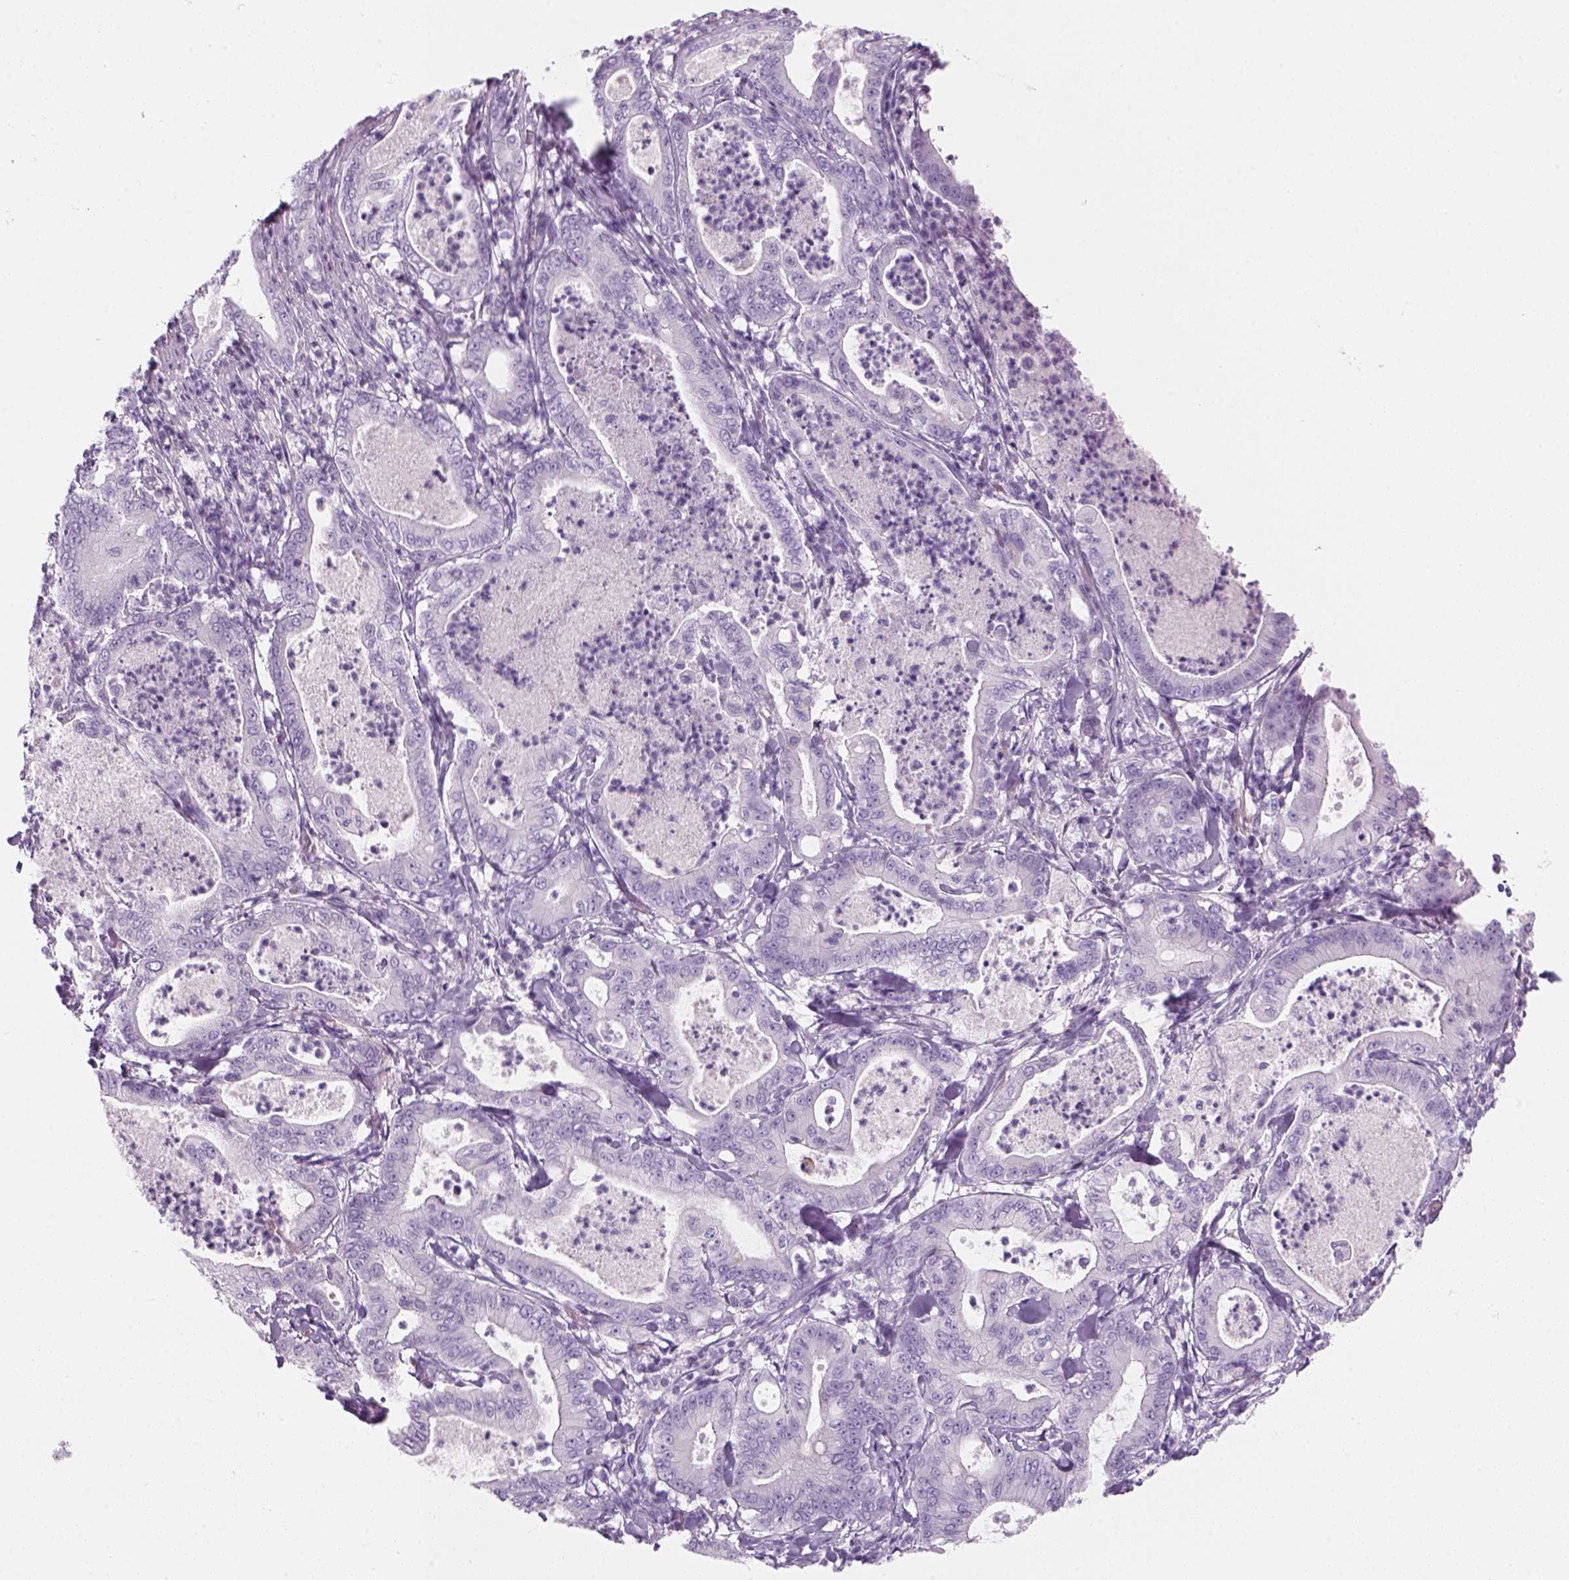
{"staining": {"intensity": "negative", "quantity": "none", "location": "none"}, "tissue": "pancreatic cancer", "cell_type": "Tumor cells", "image_type": "cancer", "snomed": [{"axis": "morphology", "description": "Adenocarcinoma, NOS"}, {"axis": "topography", "description": "Pancreas"}], "caption": "Pancreatic cancer (adenocarcinoma) was stained to show a protein in brown. There is no significant staining in tumor cells.", "gene": "KRTAP11-1", "patient": {"sex": "male", "age": 71}}